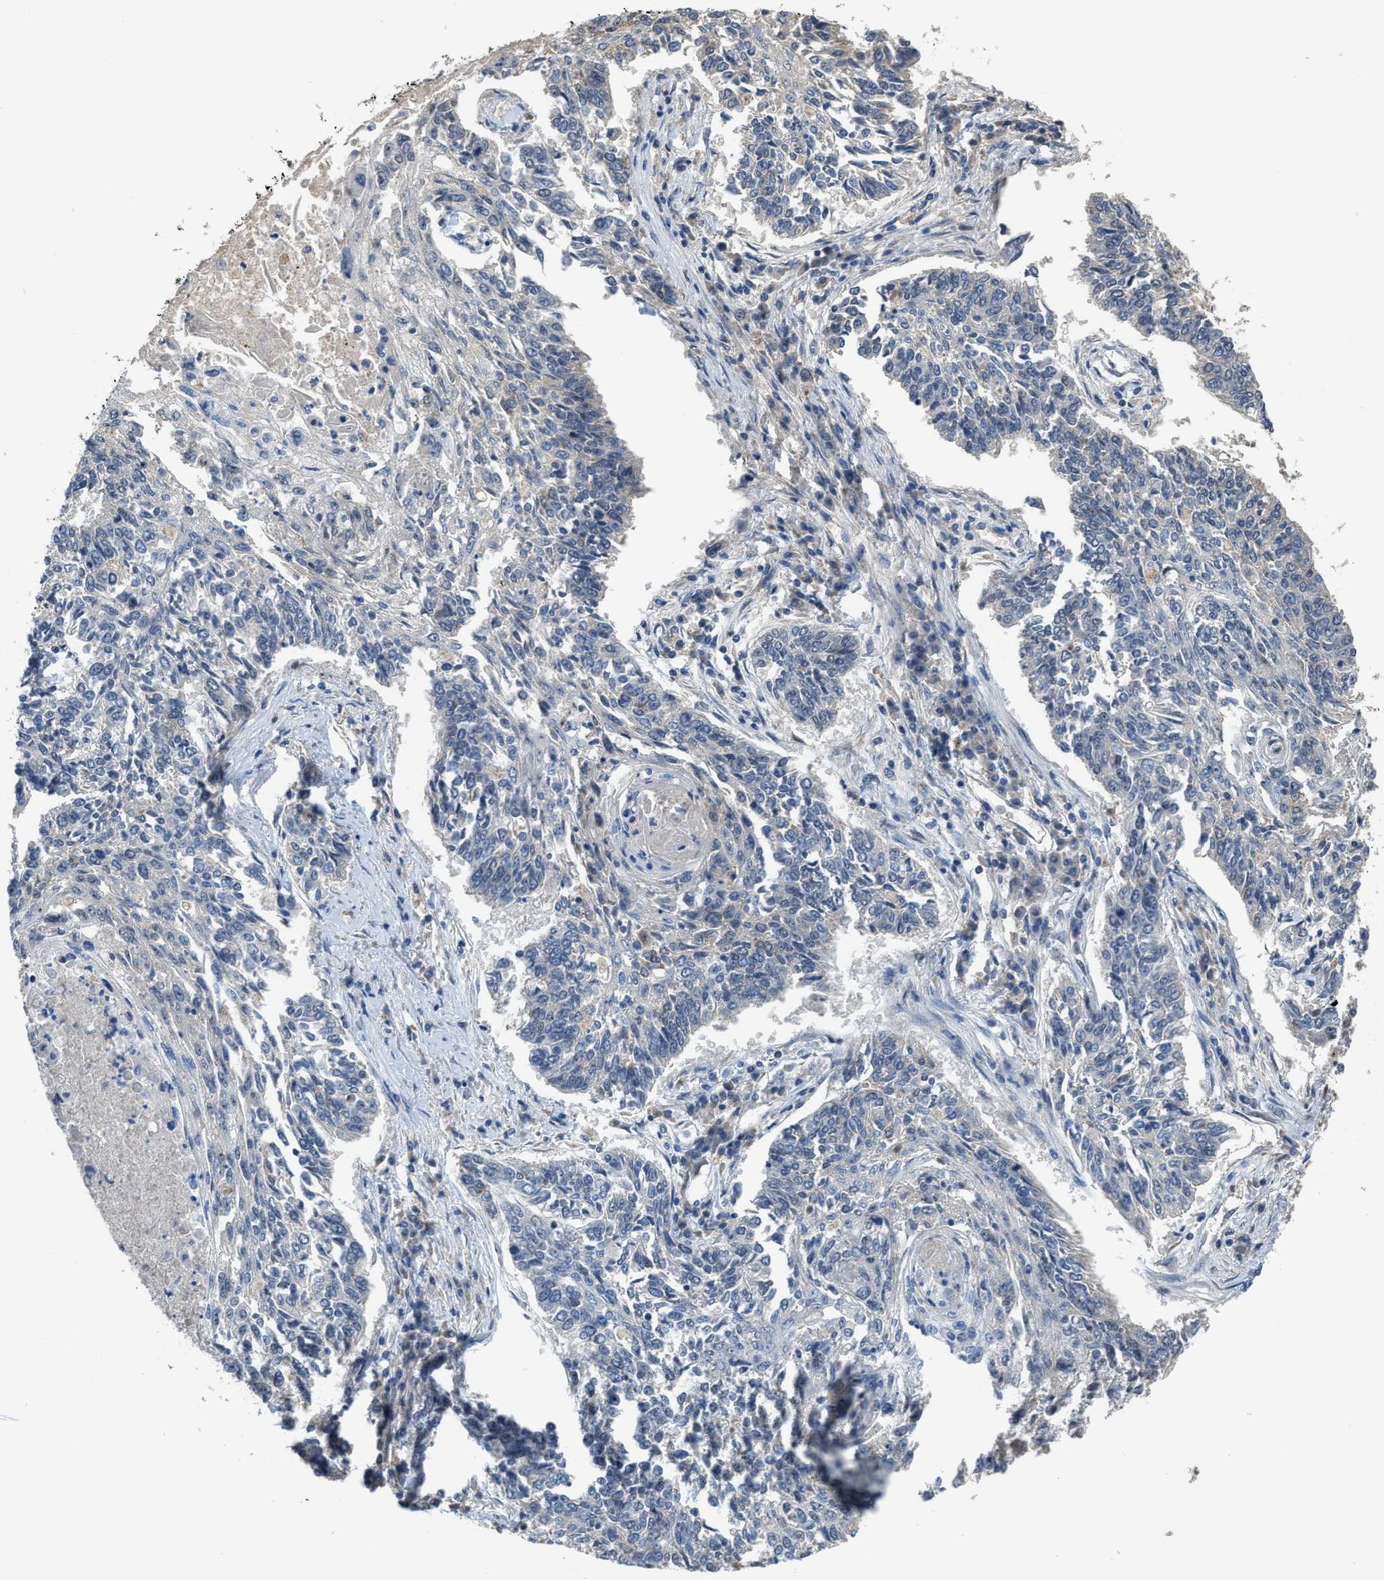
{"staining": {"intensity": "negative", "quantity": "none", "location": "none"}, "tissue": "lung cancer", "cell_type": "Tumor cells", "image_type": "cancer", "snomed": [{"axis": "morphology", "description": "Normal tissue, NOS"}, {"axis": "morphology", "description": "Squamous cell carcinoma, NOS"}, {"axis": "topography", "description": "Cartilage tissue"}, {"axis": "topography", "description": "Bronchus"}, {"axis": "topography", "description": "Lung"}], "caption": "Immunohistochemical staining of human squamous cell carcinoma (lung) displays no significant positivity in tumor cells.", "gene": "ZNF783", "patient": {"sex": "female", "age": 49}}